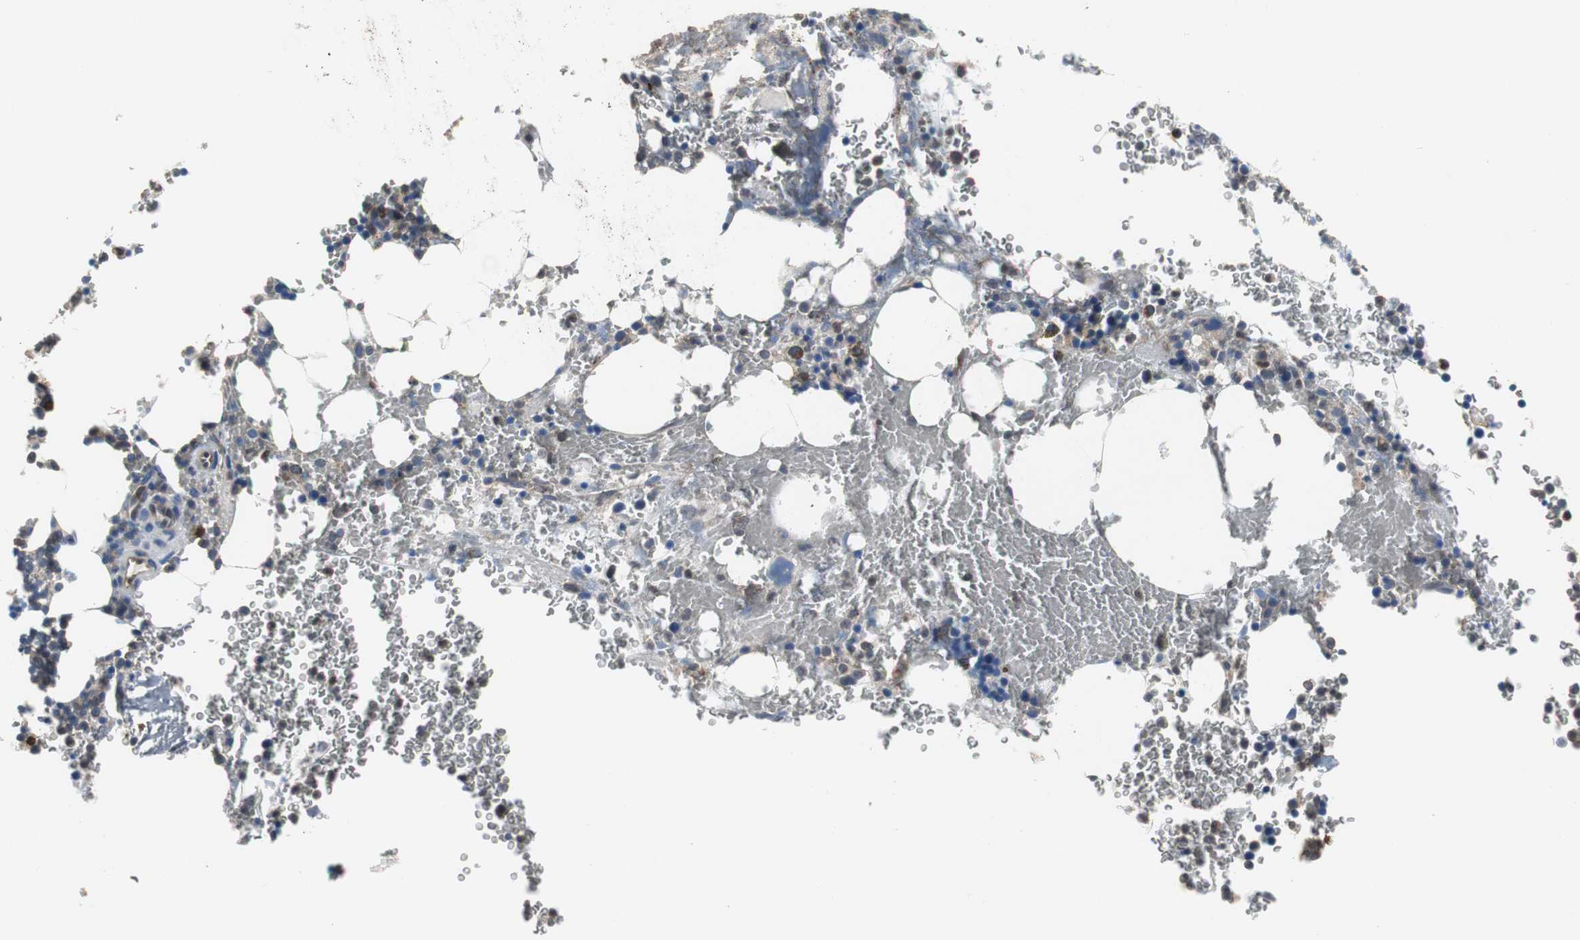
{"staining": {"intensity": "strong", "quantity": "<25%", "location": "cytoplasmic/membranous"}, "tissue": "bone marrow", "cell_type": "Hematopoietic cells", "image_type": "normal", "snomed": [{"axis": "morphology", "description": "Normal tissue, NOS"}, {"axis": "topography", "description": "Bone marrow"}], "caption": "Strong cytoplasmic/membranous positivity for a protein is appreciated in approximately <25% of hematopoietic cells of benign bone marrow using immunohistochemistry.", "gene": "ANXA4", "patient": {"sex": "female", "age": 73}}